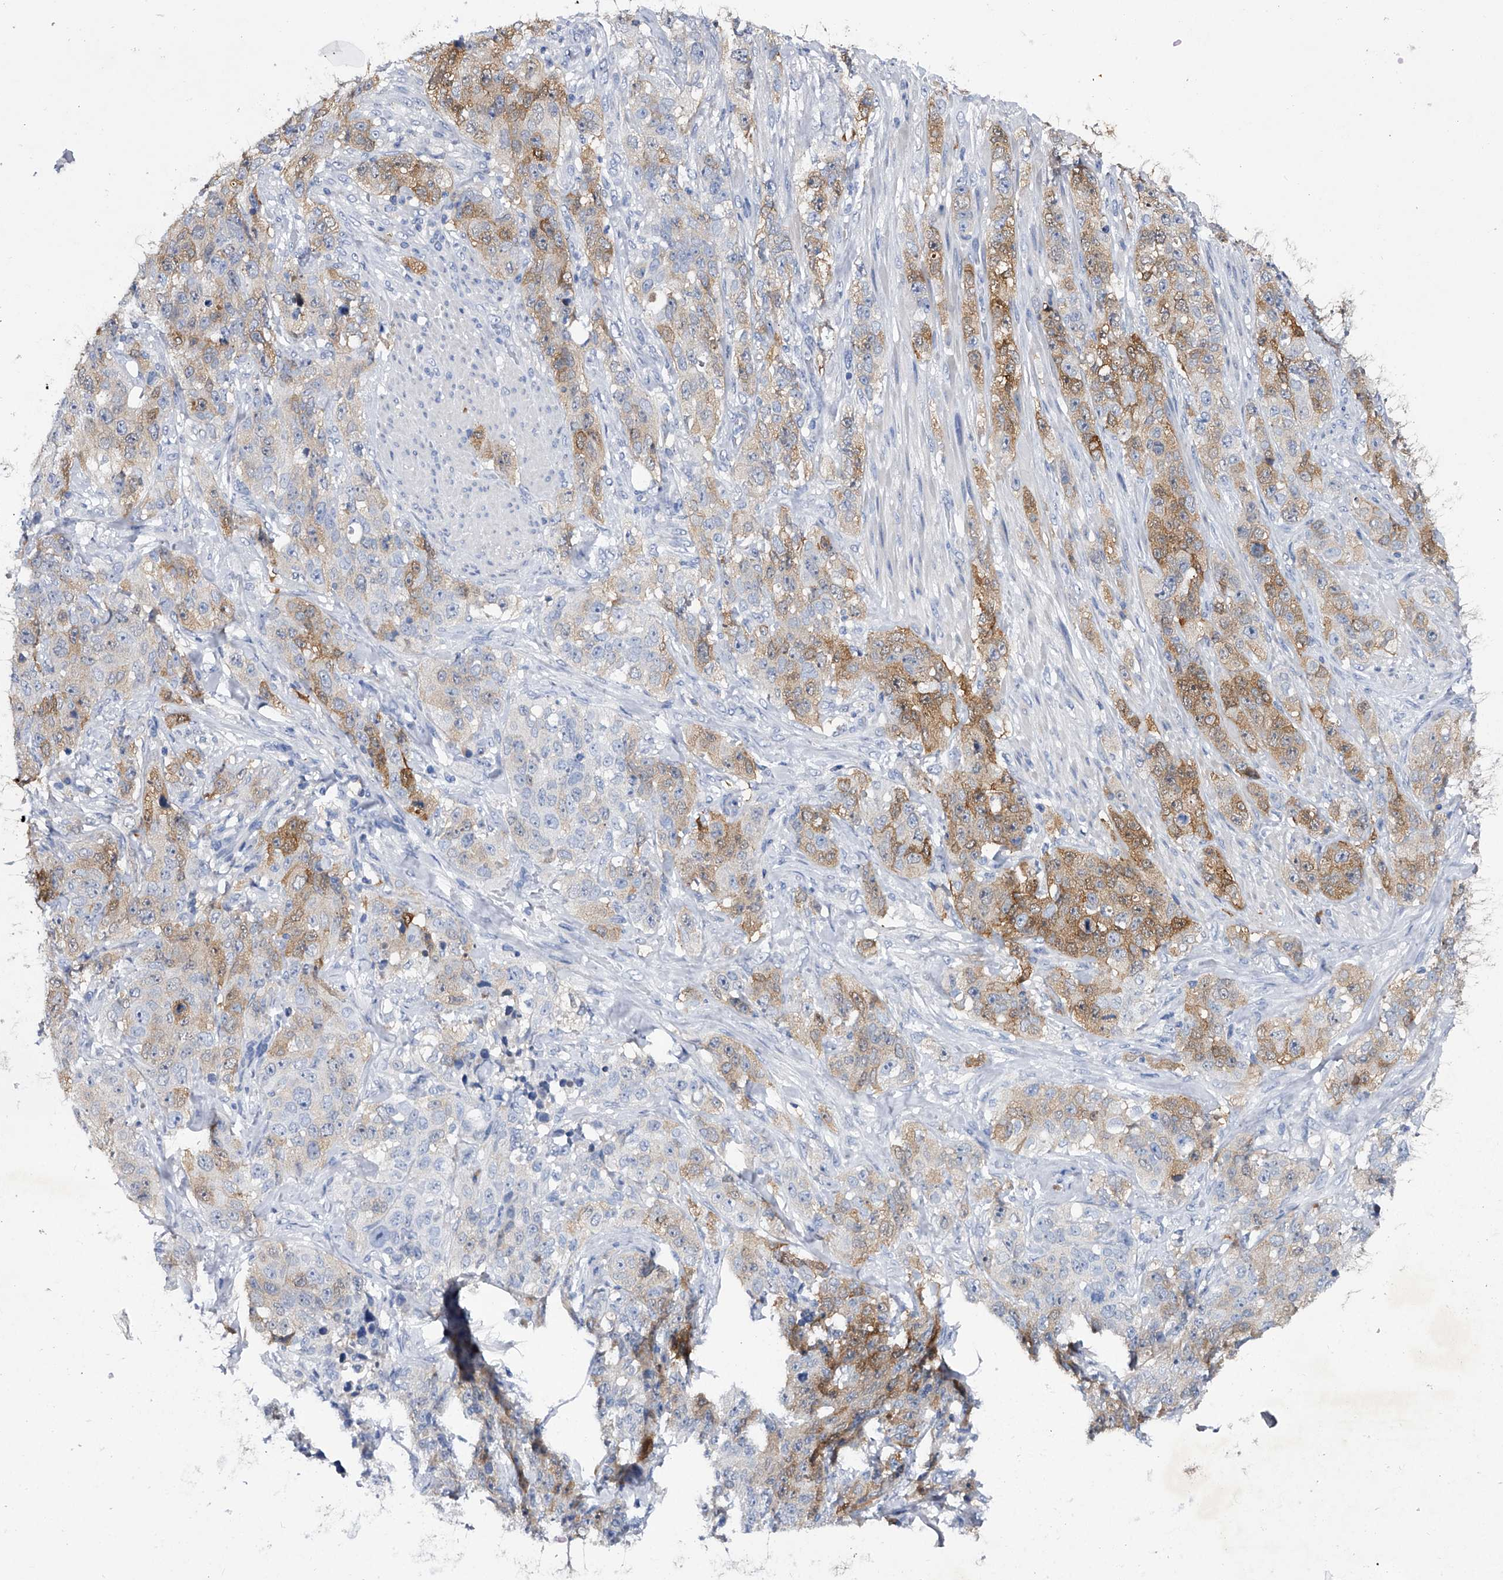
{"staining": {"intensity": "moderate", "quantity": "25%-75%", "location": "cytoplasmic/membranous"}, "tissue": "stomach cancer", "cell_type": "Tumor cells", "image_type": "cancer", "snomed": [{"axis": "morphology", "description": "Adenocarcinoma, NOS"}, {"axis": "topography", "description": "Stomach"}], "caption": "High-power microscopy captured an immunohistochemistry micrograph of stomach cancer, revealing moderate cytoplasmic/membranous positivity in about 25%-75% of tumor cells.", "gene": "ASNS", "patient": {"sex": "male", "age": 48}}